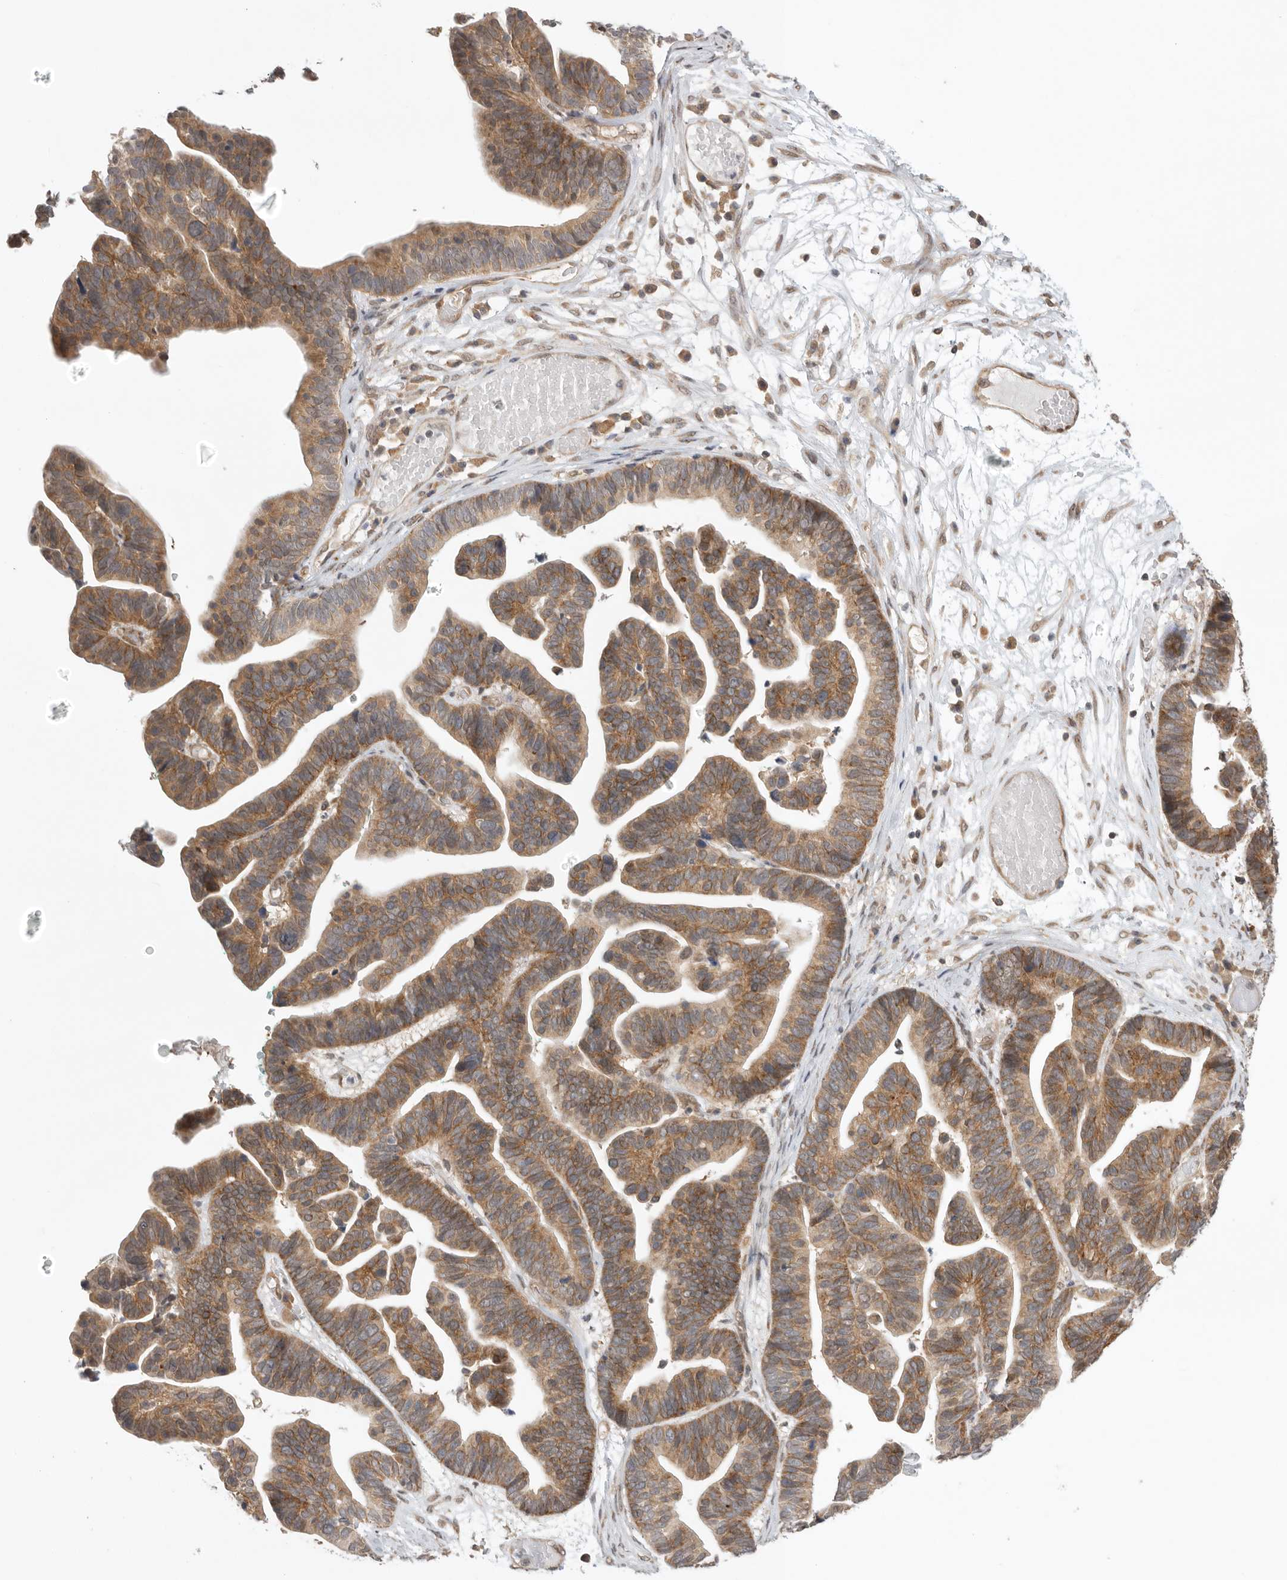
{"staining": {"intensity": "moderate", "quantity": ">75%", "location": "cytoplasmic/membranous"}, "tissue": "ovarian cancer", "cell_type": "Tumor cells", "image_type": "cancer", "snomed": [{"axis": "morphology", "description": "Cystadenocarcinoma, serous, NOS"}, {"axis": "topography", "description": "Ovary"}], "caption": "Approximately >75% of tumor cells in ovarian cancer show moderate cytoplasmic/membranous protein positivity as visualized by brown immunohistochemical staining.", "gene": "VPS50", "patient": {"sex": "female", "age": 56}}